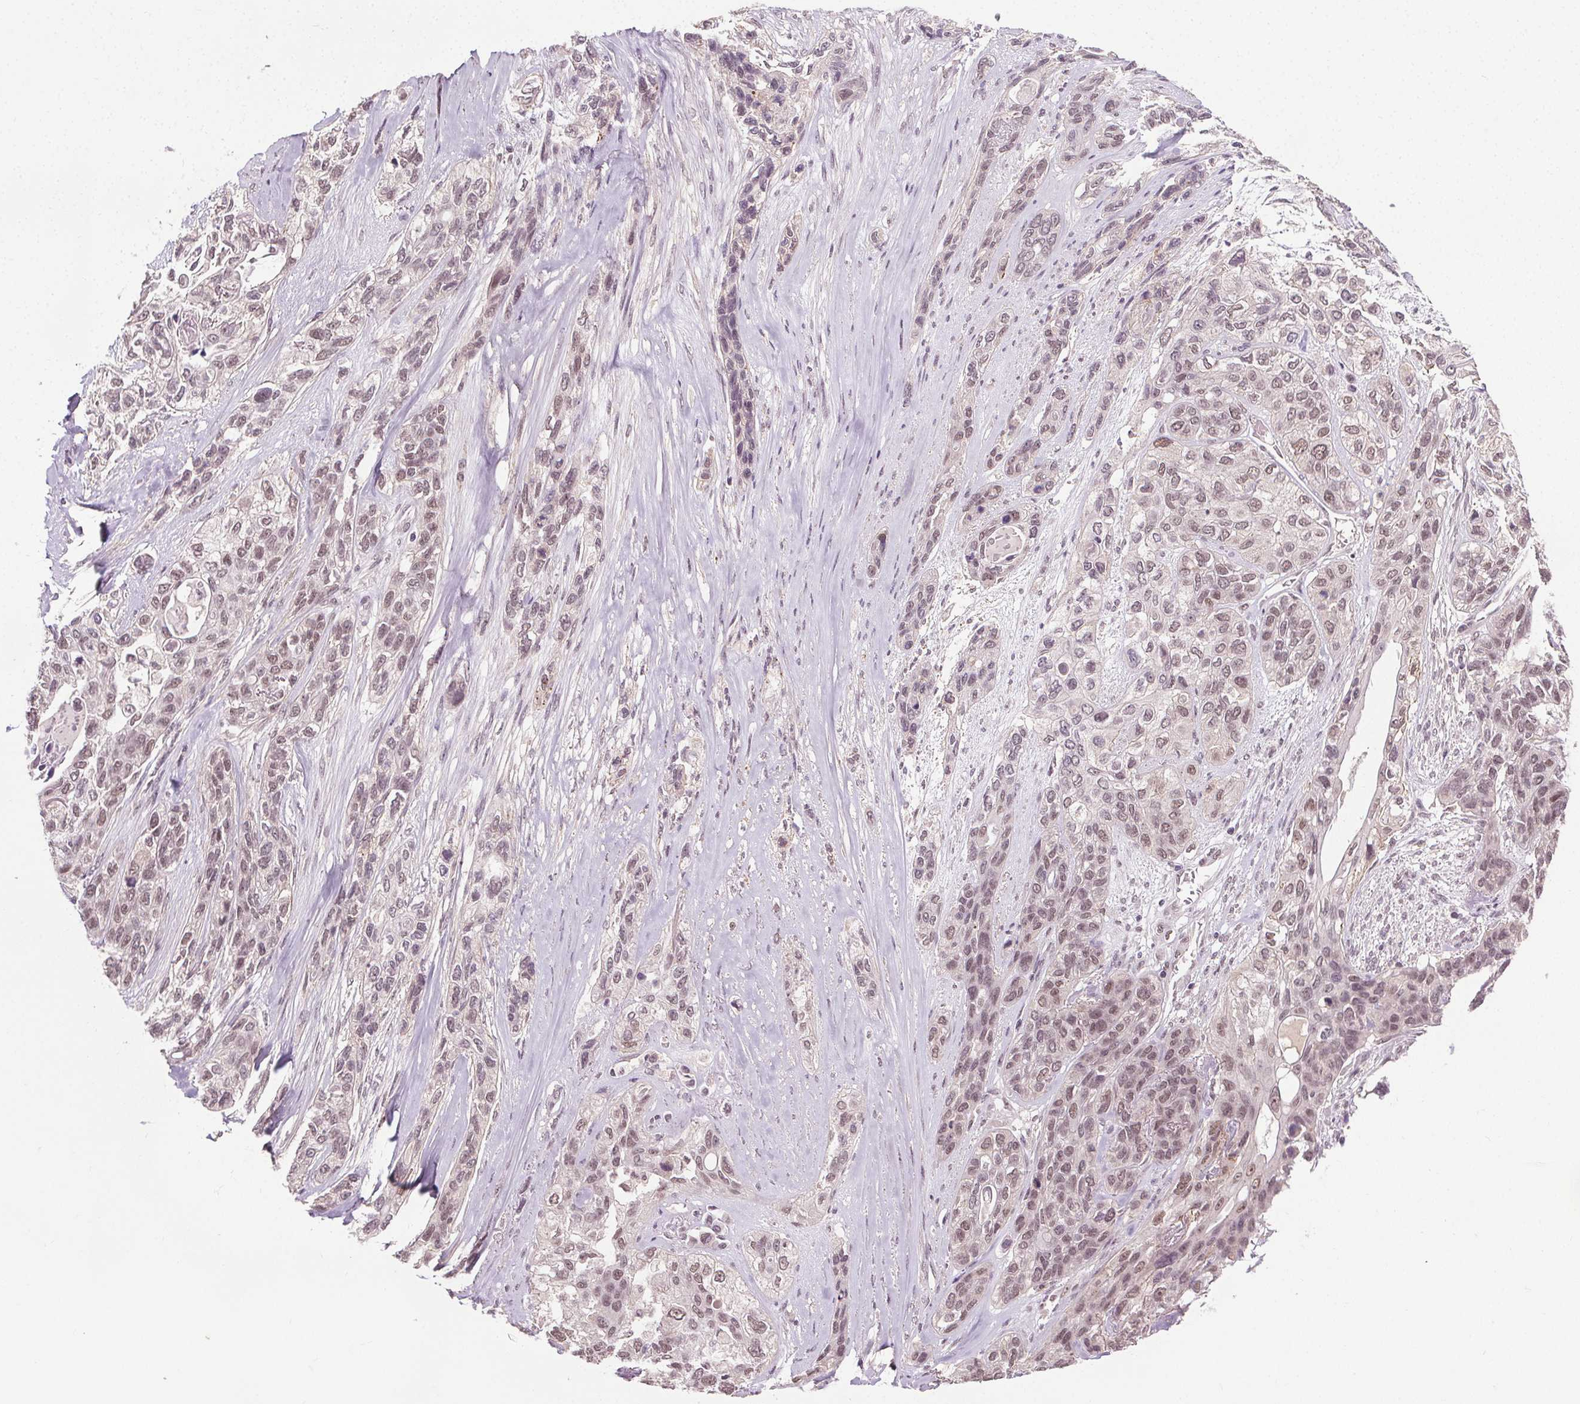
{"staining": {"intensity": "moderate", "quantity": "25%-75%", "location": "nuclear"}, "tissue": "lung cancer", "cell_type": "Tumor cells", "image_type": "cancer", "snomed": [{"axis": "morphology", "description": "Squamous cell carcinoma, NOS"}, {"axis": "topography", "description": "Lung"}], "caption": "Immunohistochemistry (DAB) staining of human lung cancer (squamous cell carcinoma) displays moderate nuclear protein staining in about 25%-75% of tumor cells.", "gene": "MED6", "patient": {"sex": "female", "age": 70}}